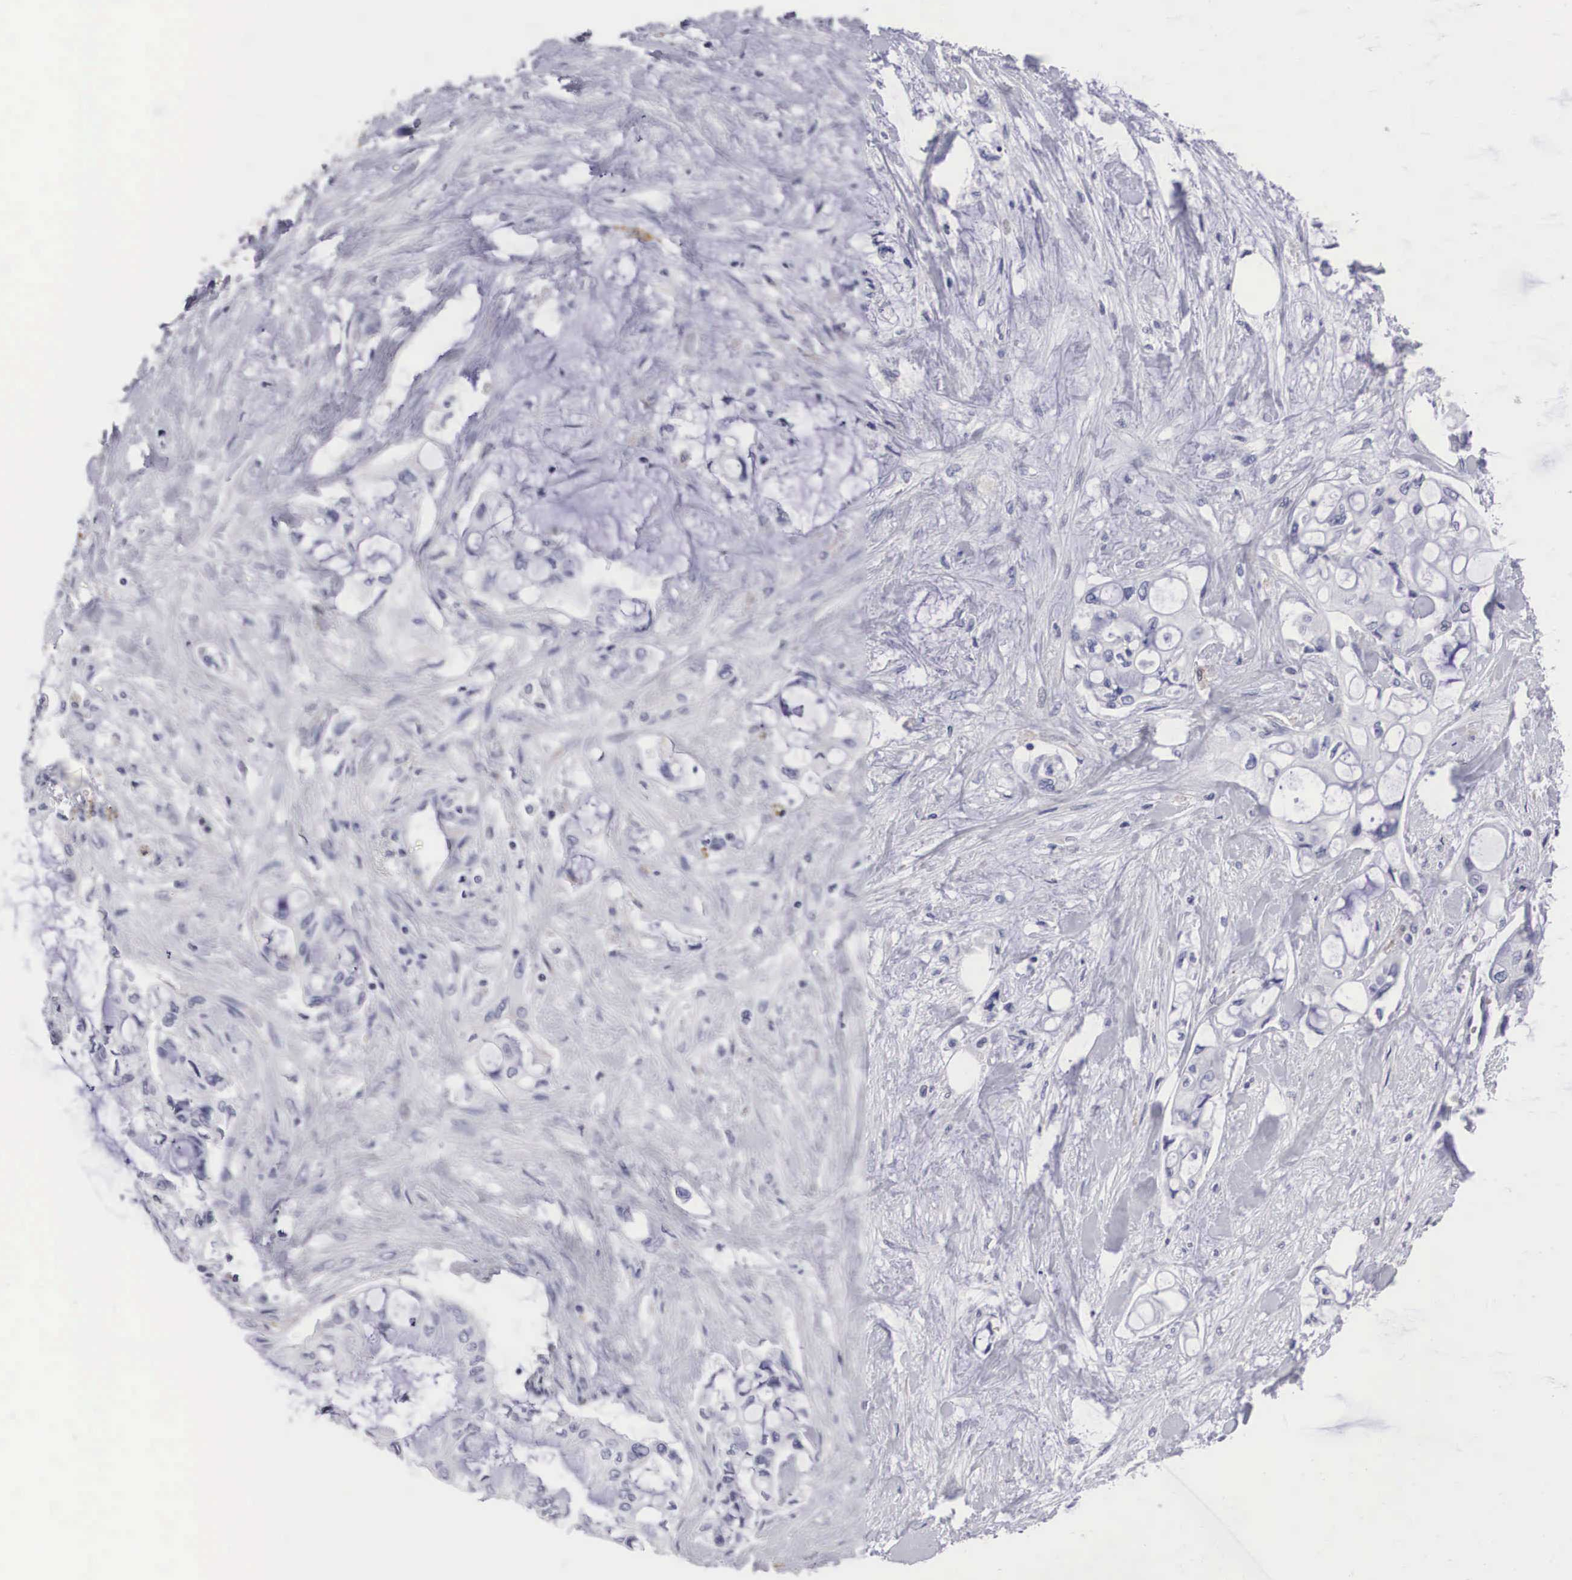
{"staining": {"intensity": "negative", "quantity": "none", "location": "none"}, "tissue": "pancreatic cancer", "cell_type": "Tumor cells", "image_type": "cancer", "snomed": [{"axis": "morphology", "description": "Adenocarcinoma, NOS"}, {"axis": "topography", "description": "Pancreas"}], "caption": "The micrograph demonstrates no significant staining in tumor cells of pancreatic cancer.", "gene": "ARMCX3", "patient": {"sex": "female", "age": 70}}